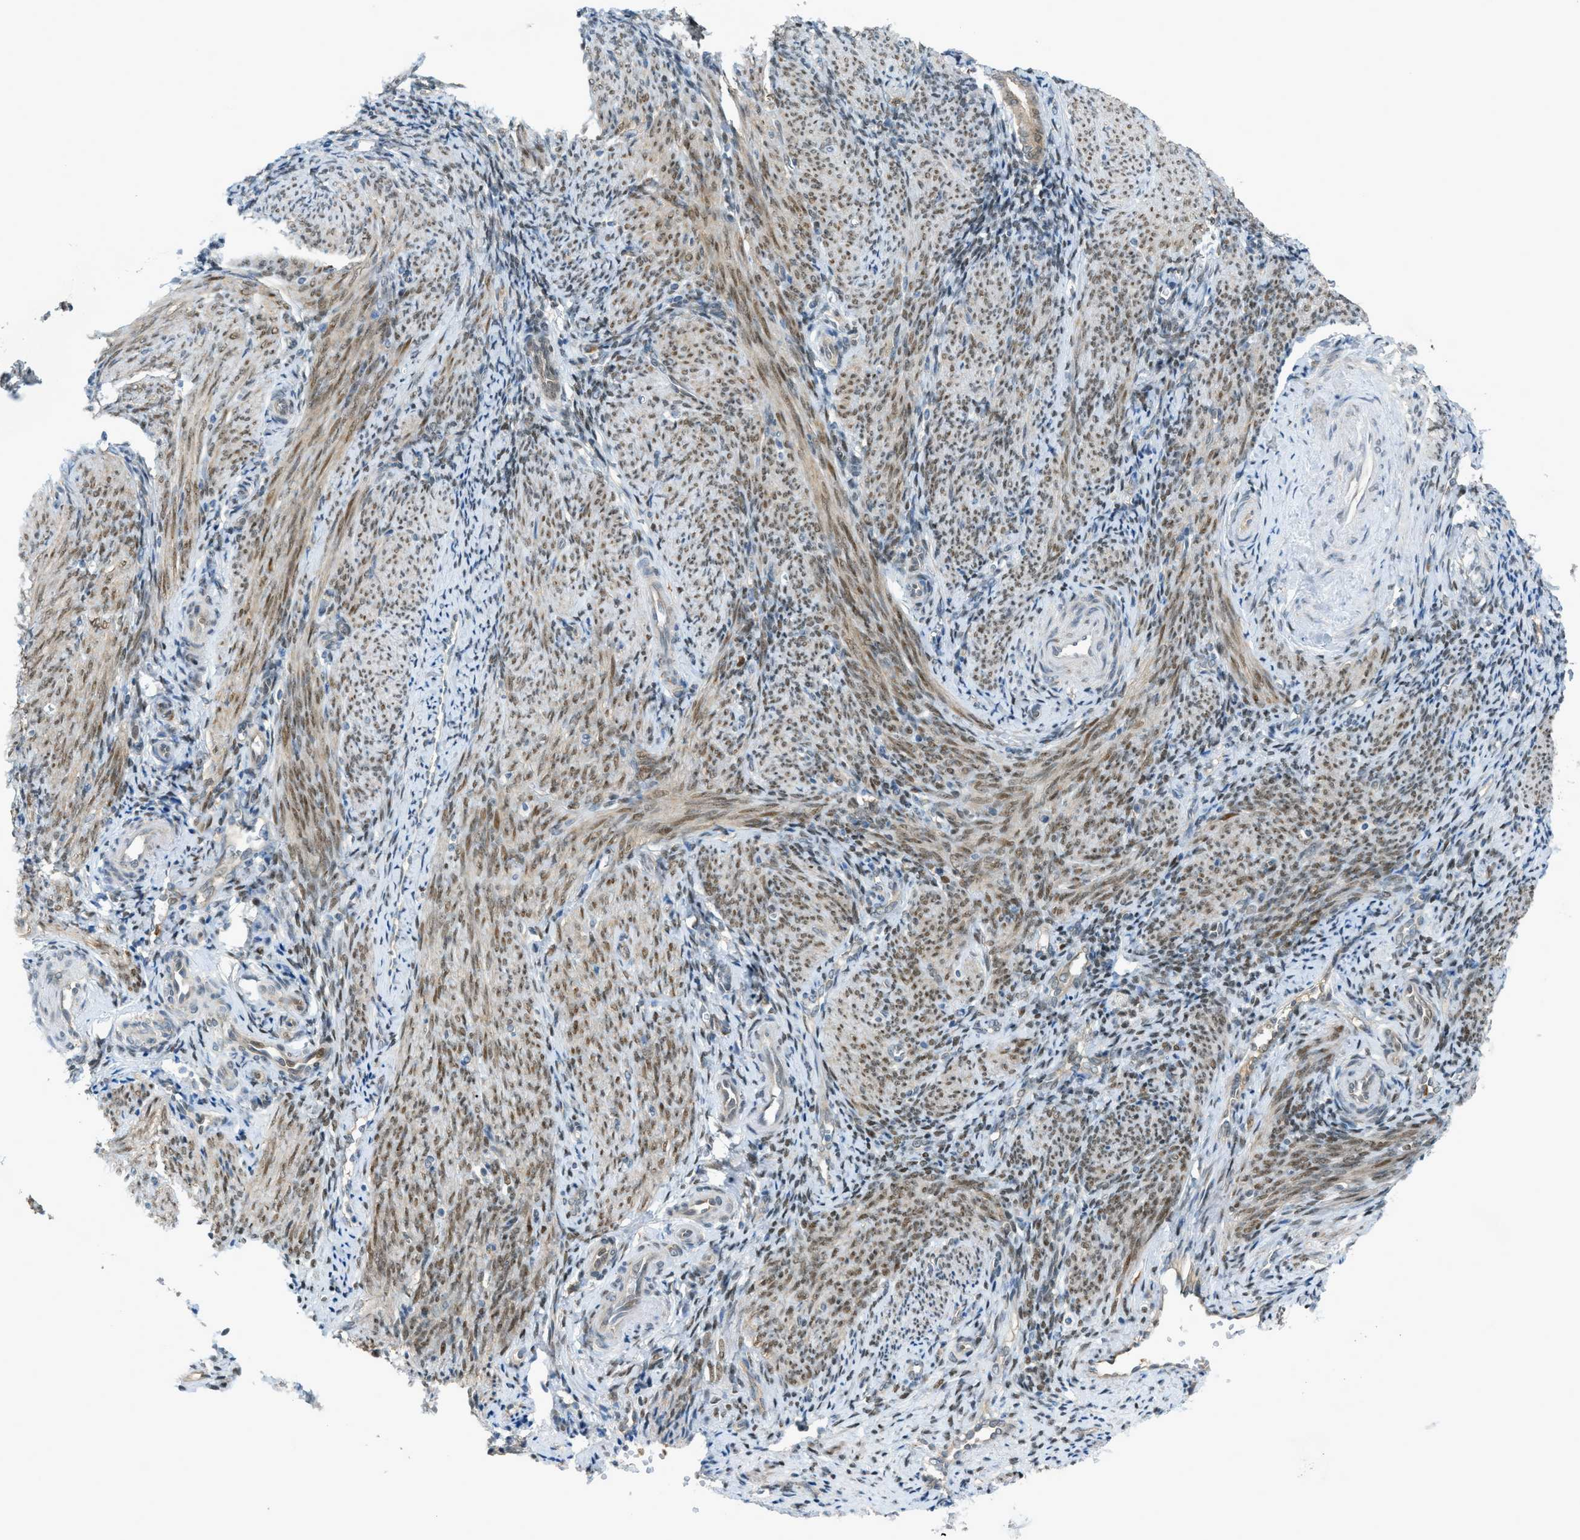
{"staining": {"intensity": "weak", "quantity": "<25%", "location": "nuclear"}, "tissue": "endometrium", "cell_type": "Cells in endometrial stroma", "image_type": "normal", "snomed": [{"axis": "morphology", "description": "Normal tissue, NOS"}, {"axis": "topography", "description": "Endometrium"}], "caption": "The immunohistochemistry image has no significant expression in cells in endometrial stroma of endometrium.", "gene": "DYRK1A", "patient": {"sex": "female", "age": 50}}